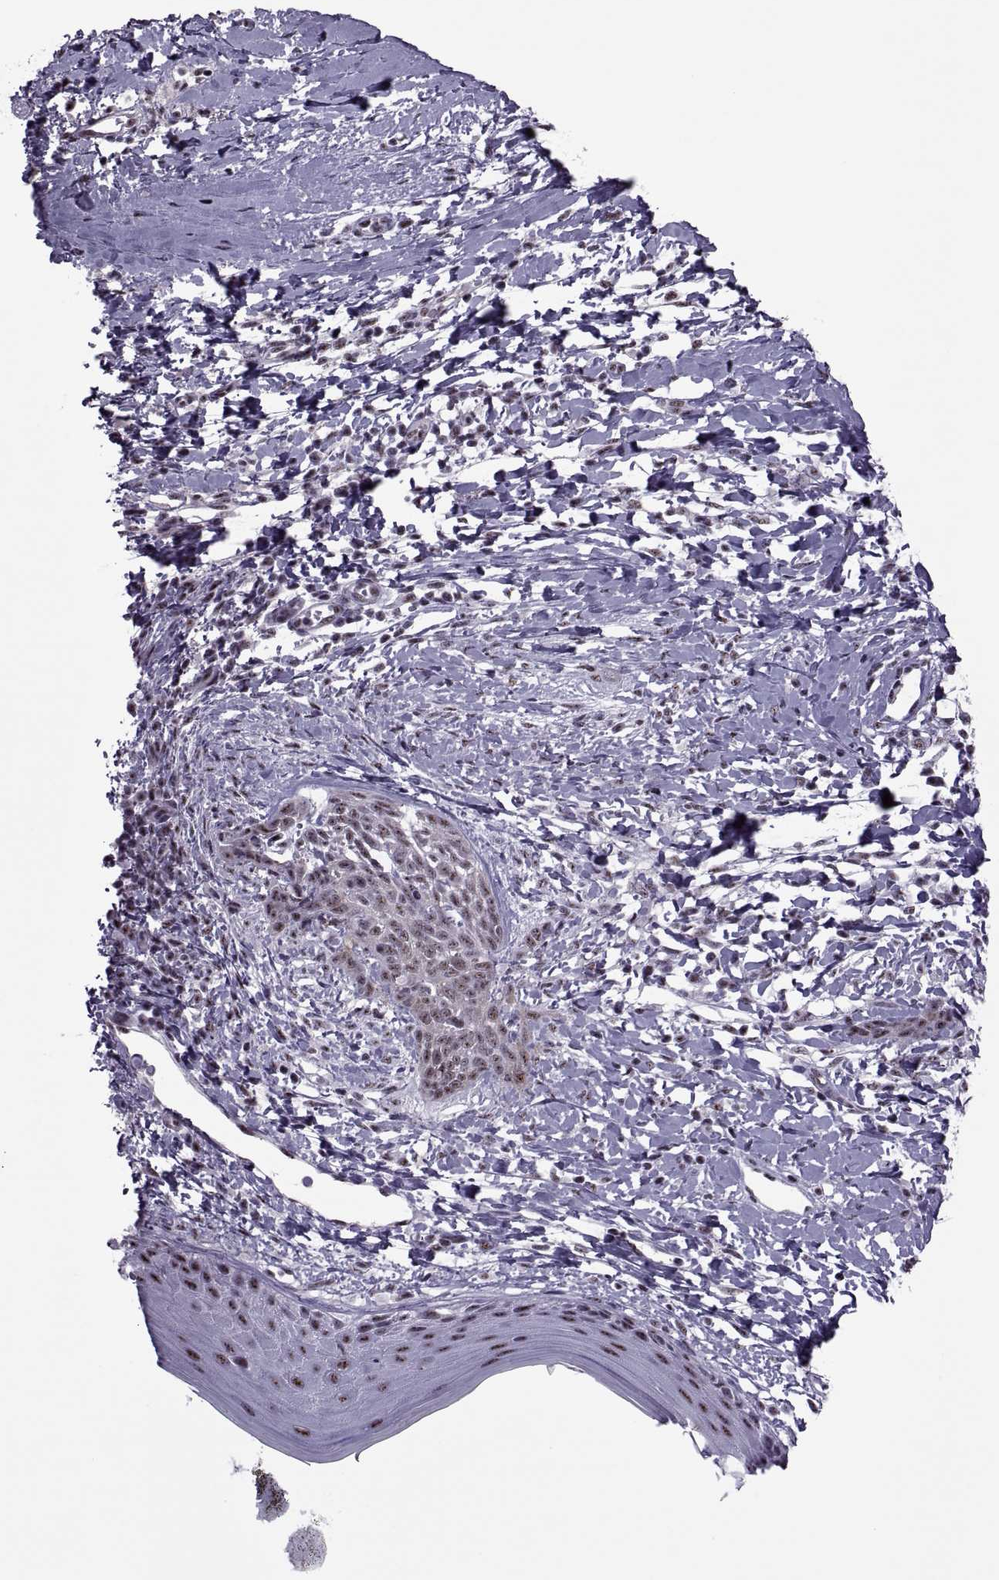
{"staining": {"intensity": "weak", "quantity": ">75%", "location": "nuclear"}, "tissue": "skin cancer", "cell_type": "Tumor cells", "image_type": "cancer", "snomed": [{"axis": "morphology", "description": "Normal tissue, NOS"}, {"axis": "morphology", "description": "Basal cell carcinoma"}, {"axis": "topography", "description": "Skin"}], "caption": "IHC (DAB (3,3'-diaminobenzidine)) staining of skin basal cell carcinoma shows weak nuclear protein staining in approximately >75% of tumor cells.", "gene": "MAGEA4", "patient": {"sex": "male", "age": 84}}